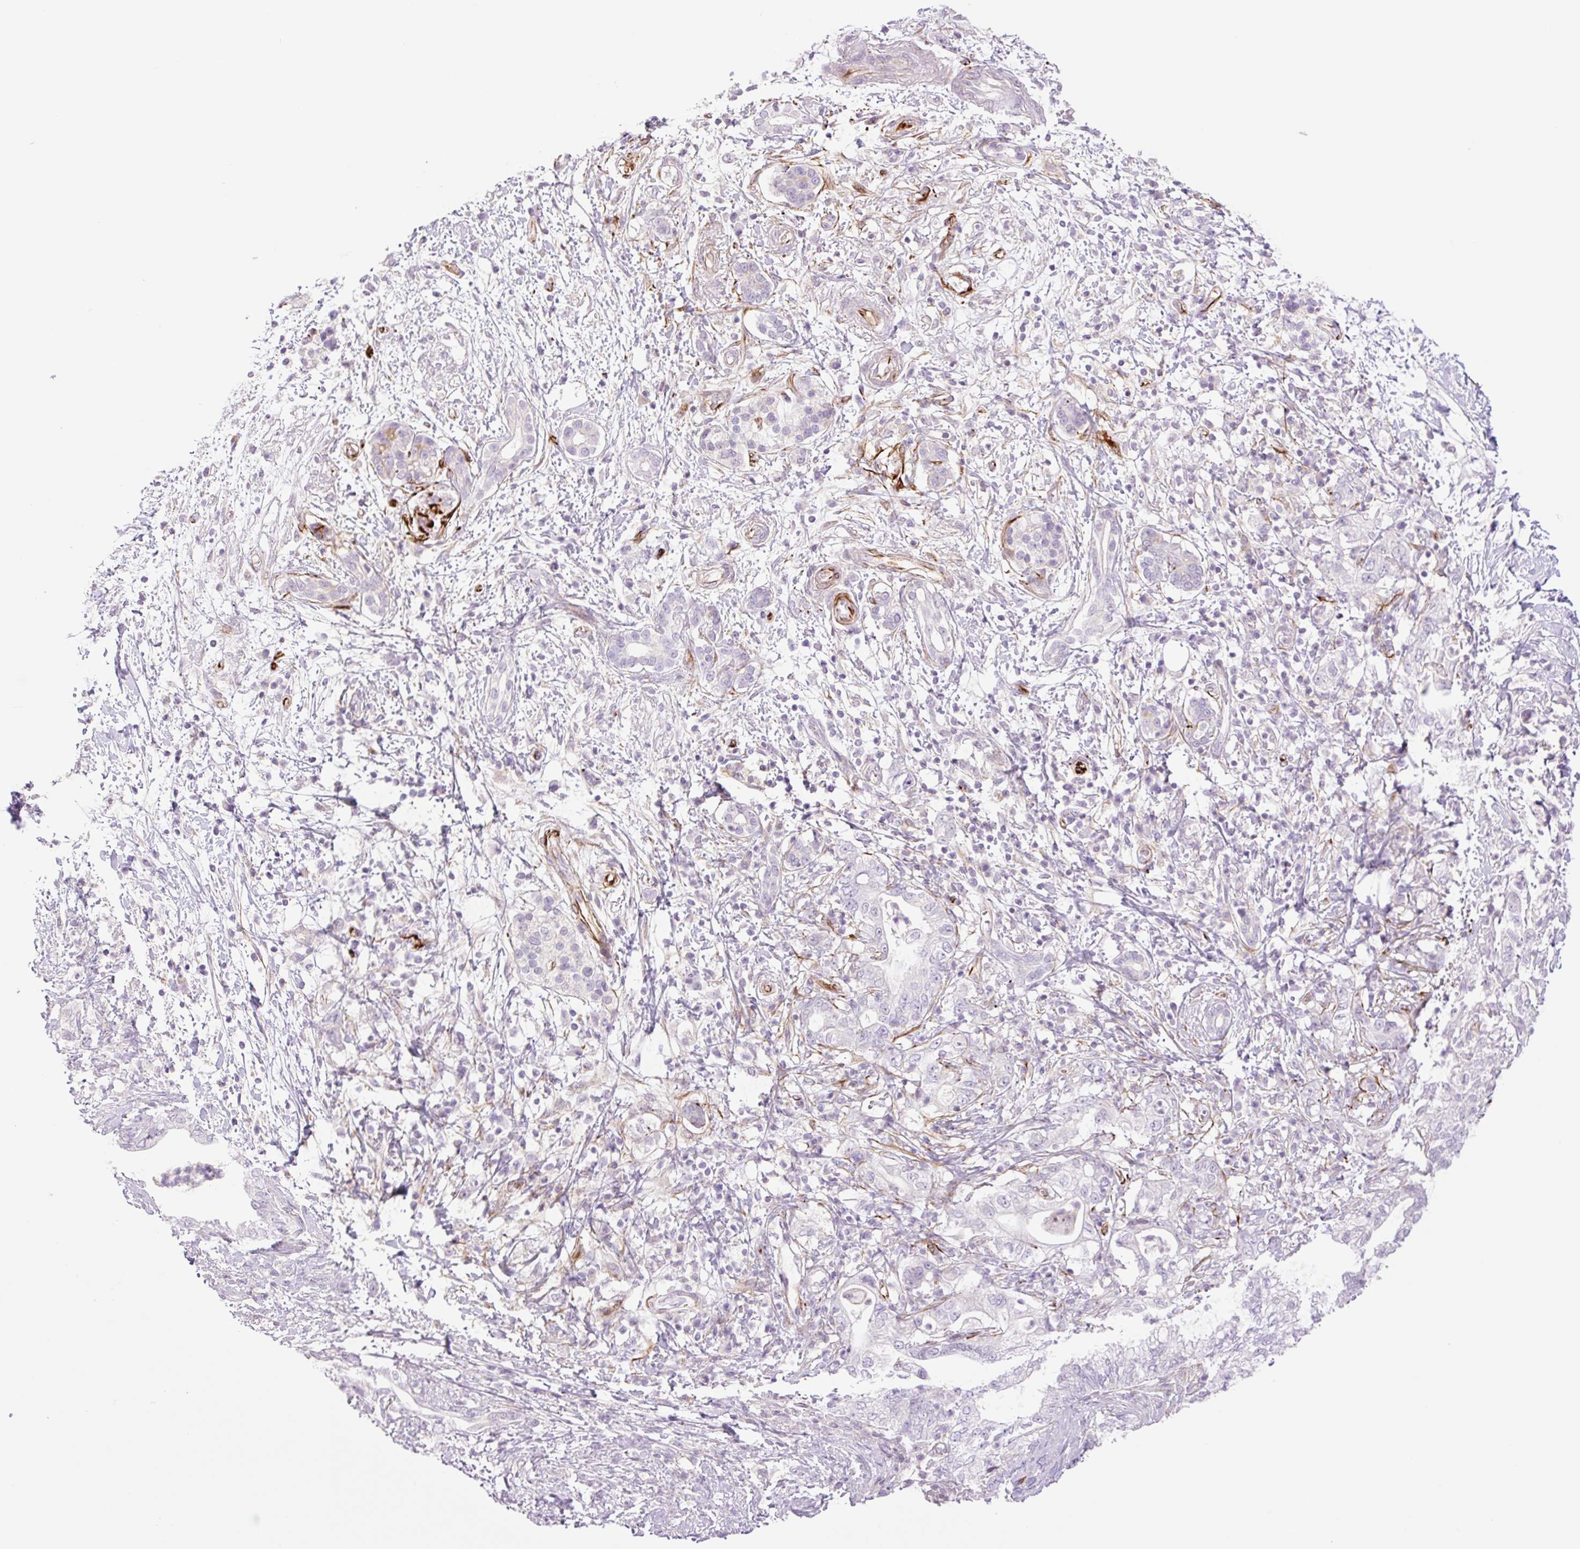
{"staining": {"intensity": "negative", "quantity": "none", "location": "none"}, "tissue": "pancreatic cancer", "cell_type": "Tumor cells", "image_type": "cancer", "snomed": [{"axis": "morphology", "description": "Adenocarcinoma, NOS"}, {"axis": "topography", "description": "Pancreas"}], "caption": "IHC image of human pancreatic adenocarcinoma stained for a protein (brown), which shows no expression in tumor cells.", "gene": "ZFYVE21", "patient": {"sex": "female", "age": 73}}